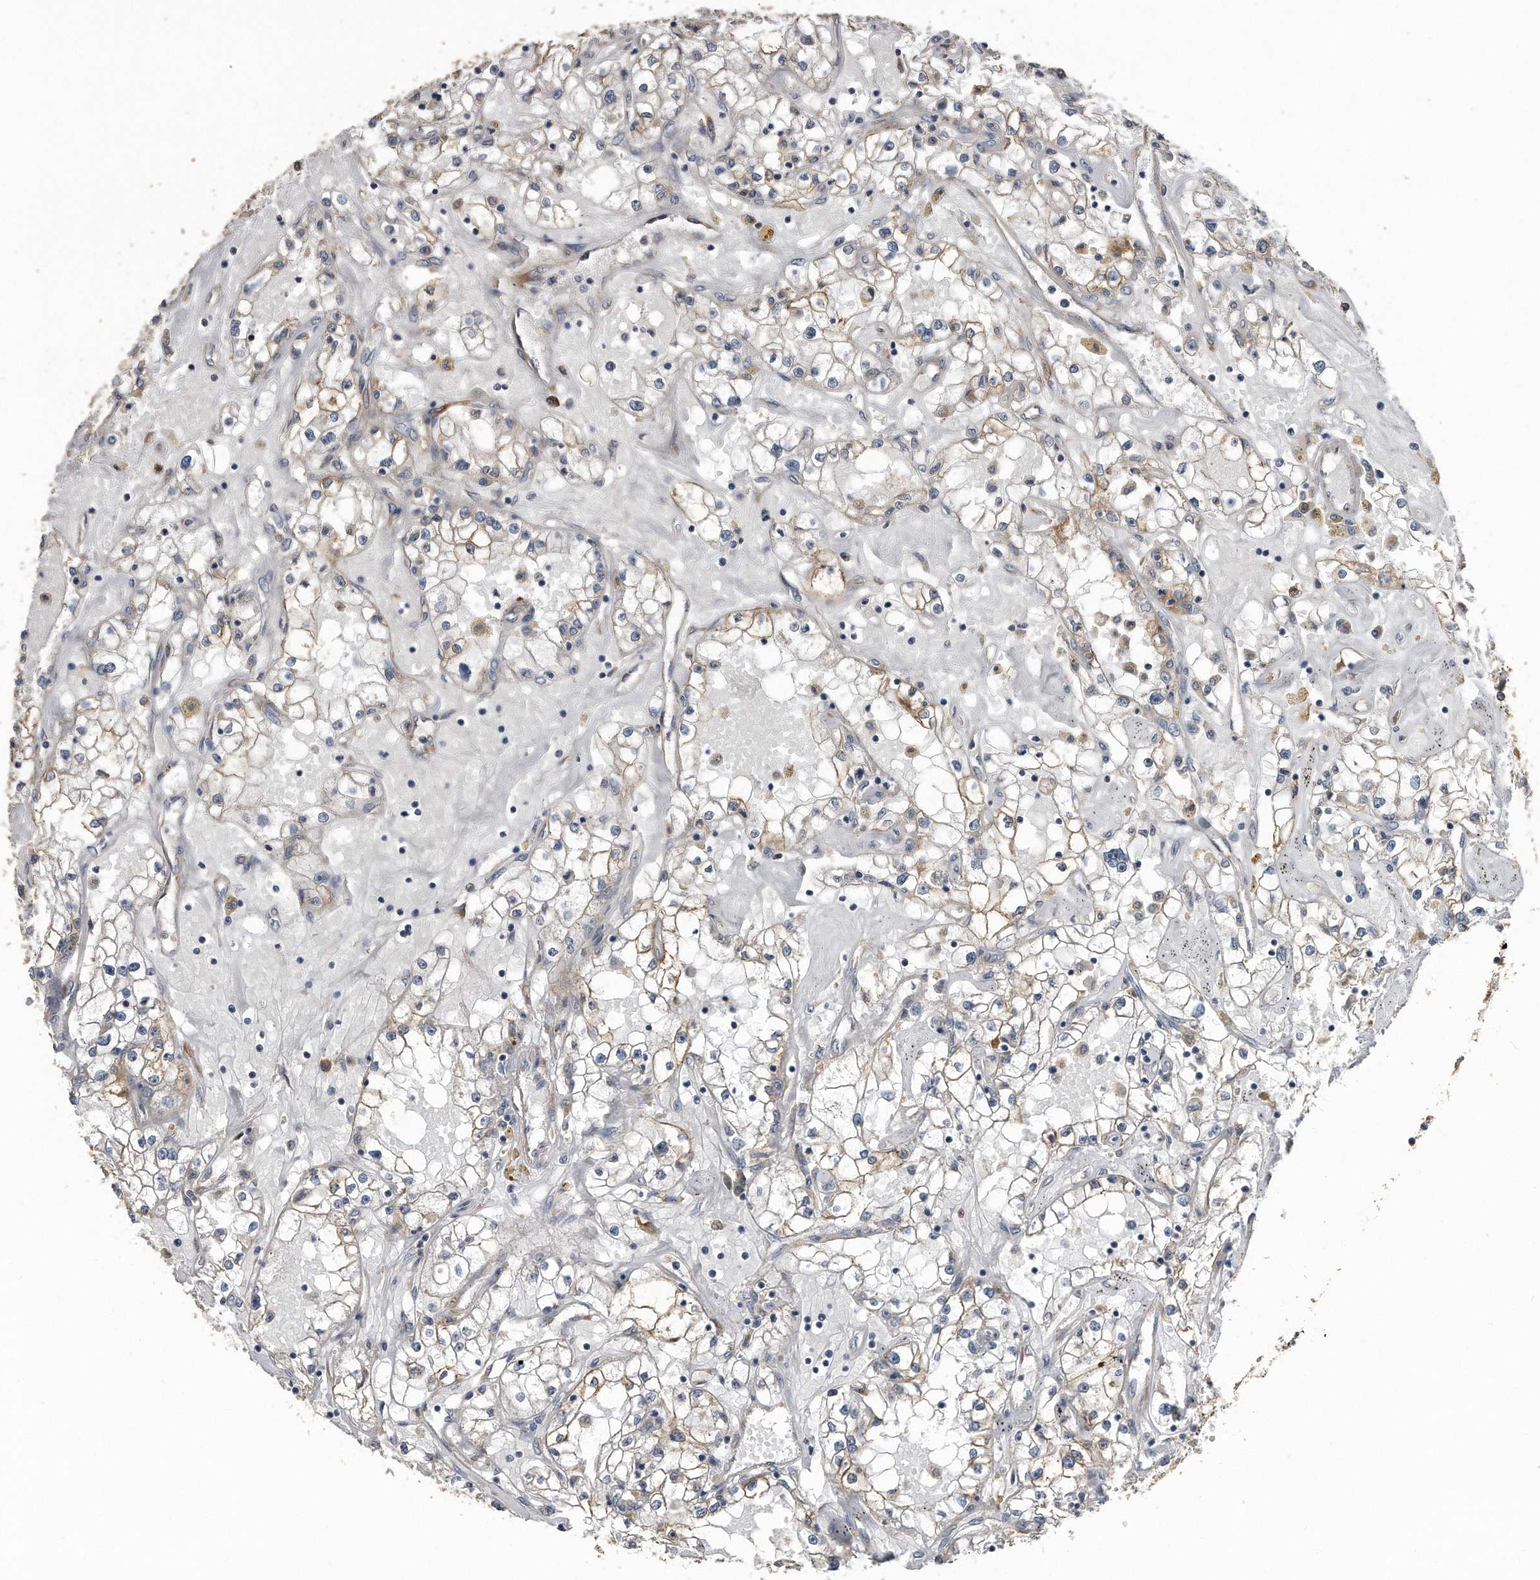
{"staining": {"intensity": "weak", "quantity": ">75%", "location": "cytoplasmic/membranous"}, "tissue": "renal cancer", "cell_type": "Tumor cells", "image_type": "cancer", "snomed": [{"axis": "morphology", "description": "Adenocarcinoma, NOS"}, {"axis": "topography", "description": "Kidney"}], "caption": "High-magnification brightfield microscopy of renal adenocarcinoma stained with DAB (3,3'-diaminobenzidine) (brown) and counterstained with hematoxylin (blue). tumor cells exhibit weak cytoplasmic/membranous expression is identified in about>75% of cells.", "gene": "PCLO", "patient": {"sex": "male", "age": 56}}